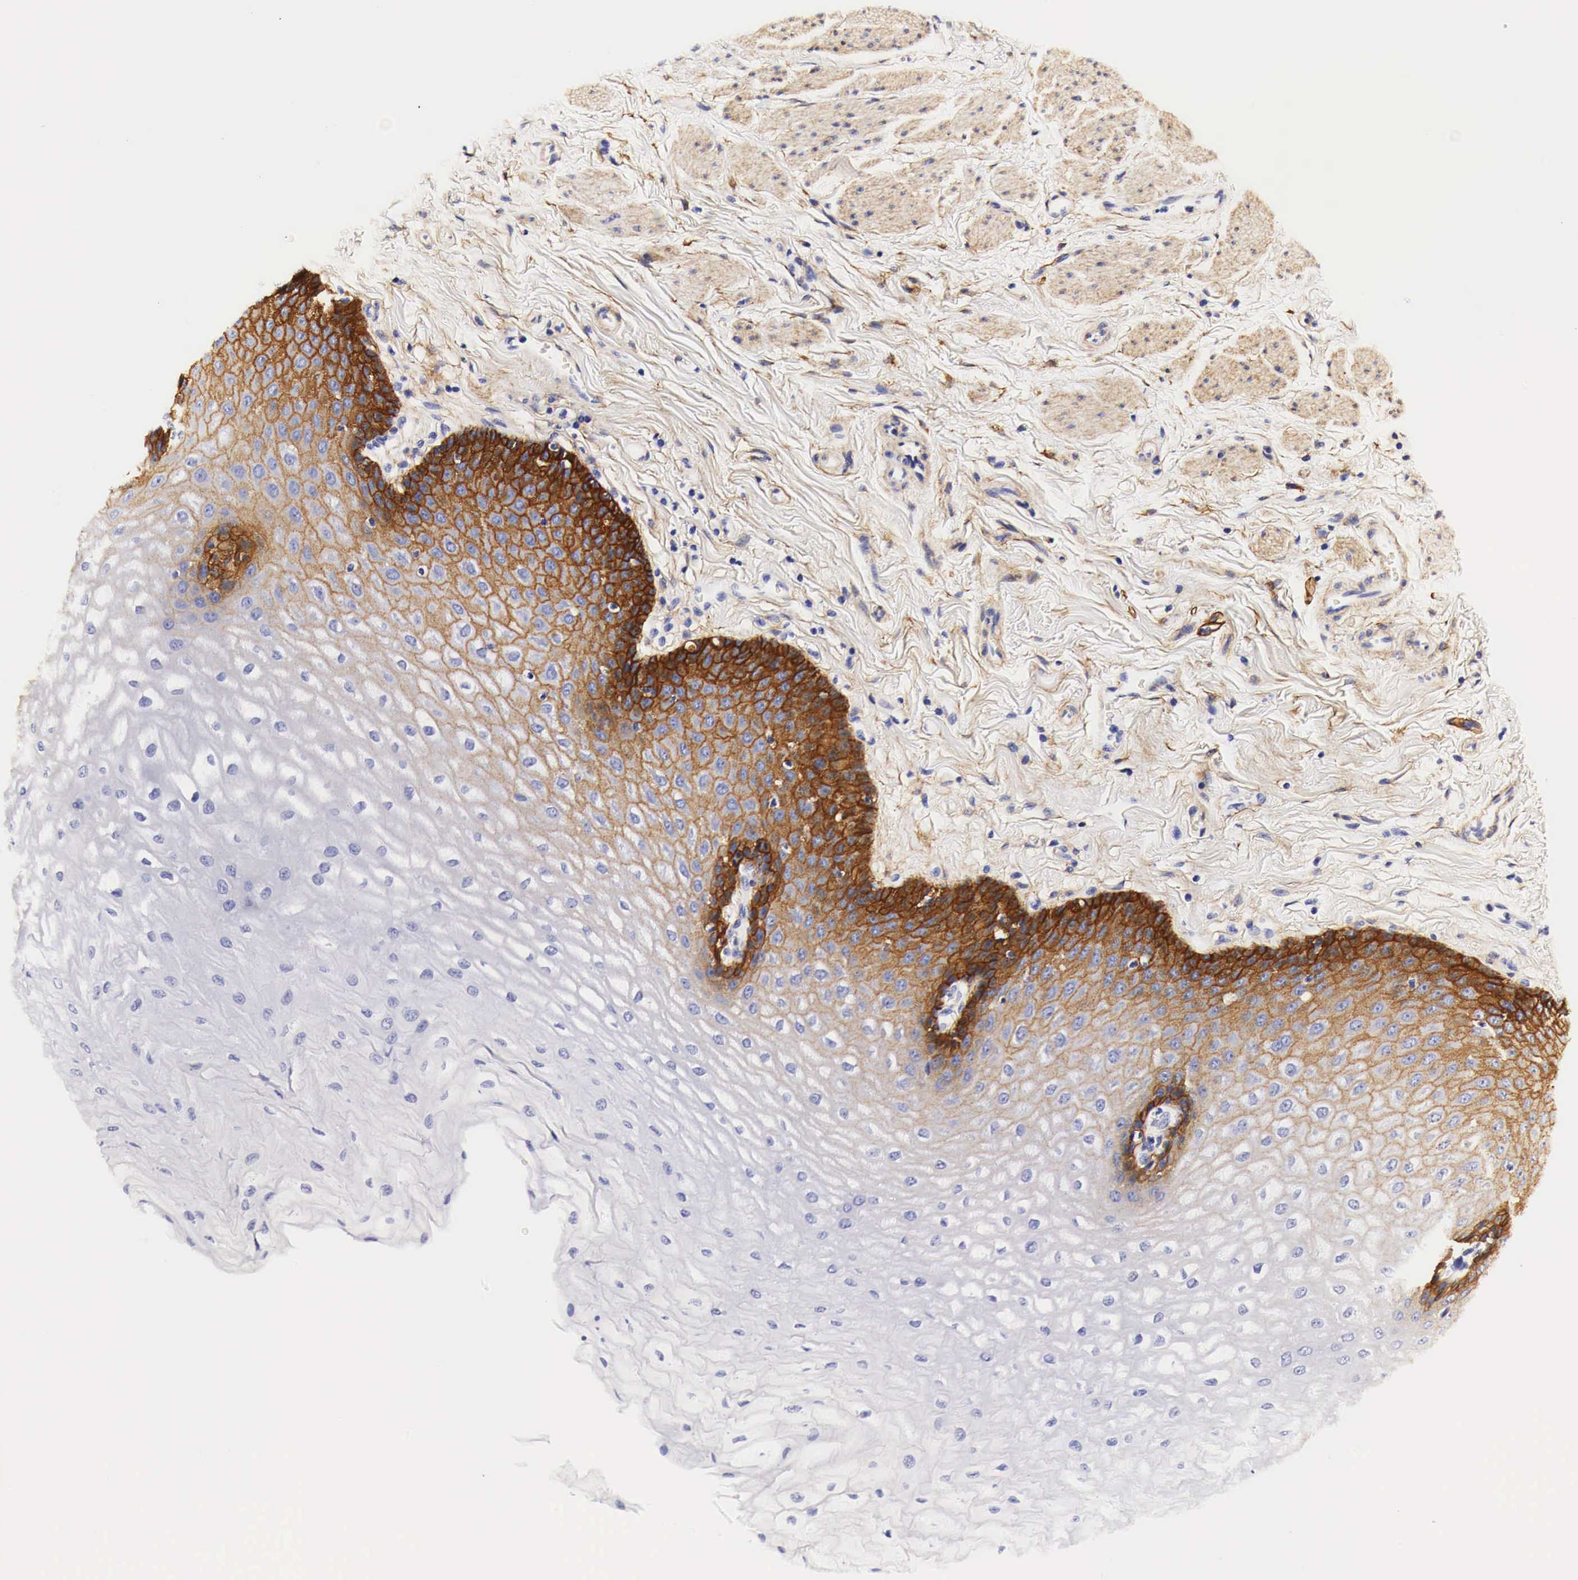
{"staining": {"intensity": "moderate", "quantity": "25%-75%", "location": "cytoplasmic/membranous"}, "tissue": "esophagus", "cell_type": "Squamous epithelial cells", "image_type": "normal", "snomed": [{"axis": "morphology", "description": "Normal tissue, NOS"}, {"axis": "topography", "description": "Esophagus"}], "caption": "Protein staining of unremarkable esophagus shows moderate cytoplasmic/membranous positivity in approximately 25%-75% of squamous epithelial cells.", "gene": "EGFR", "patient": {"sex": "male", "age": 70}}